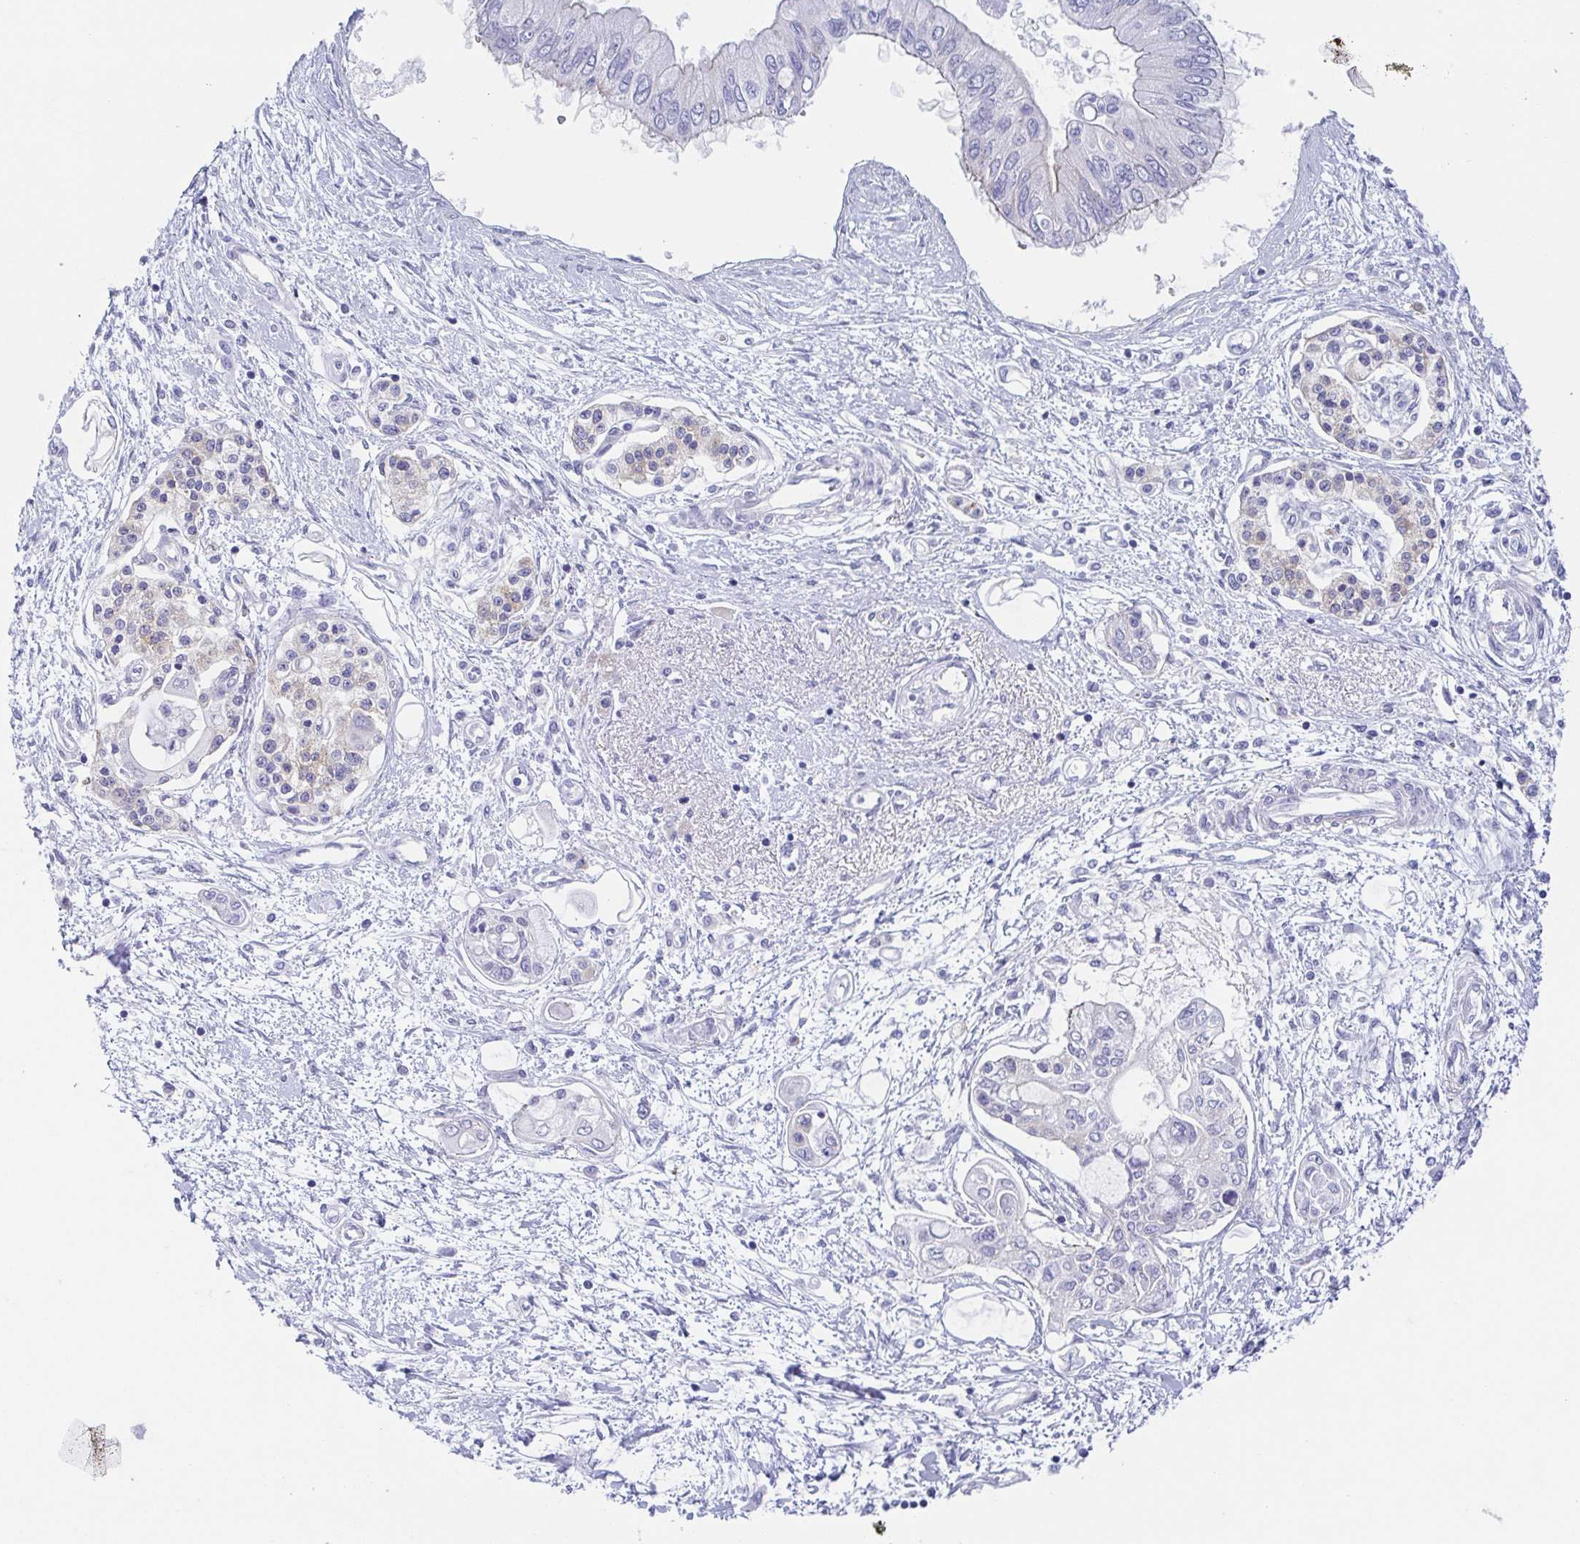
{"staining": {"intensity": "negative", "quantity": "none", "location": "none"}, "tissue": "pancreatic cancer", "cell_type": "Tumor cells", "image_type": "cancer", "snomed": [{"axis": "morphology", "description": "Adenocarcinoma, NOS"}, {"axis": "topography", "description": "Pancreas"}], "caption": "Tumor cells show no significant protein staining in pancreatic adenocarcinoma.", "gene": "DYNC1I1", "patient": {"sex": "female", "age": 77}}